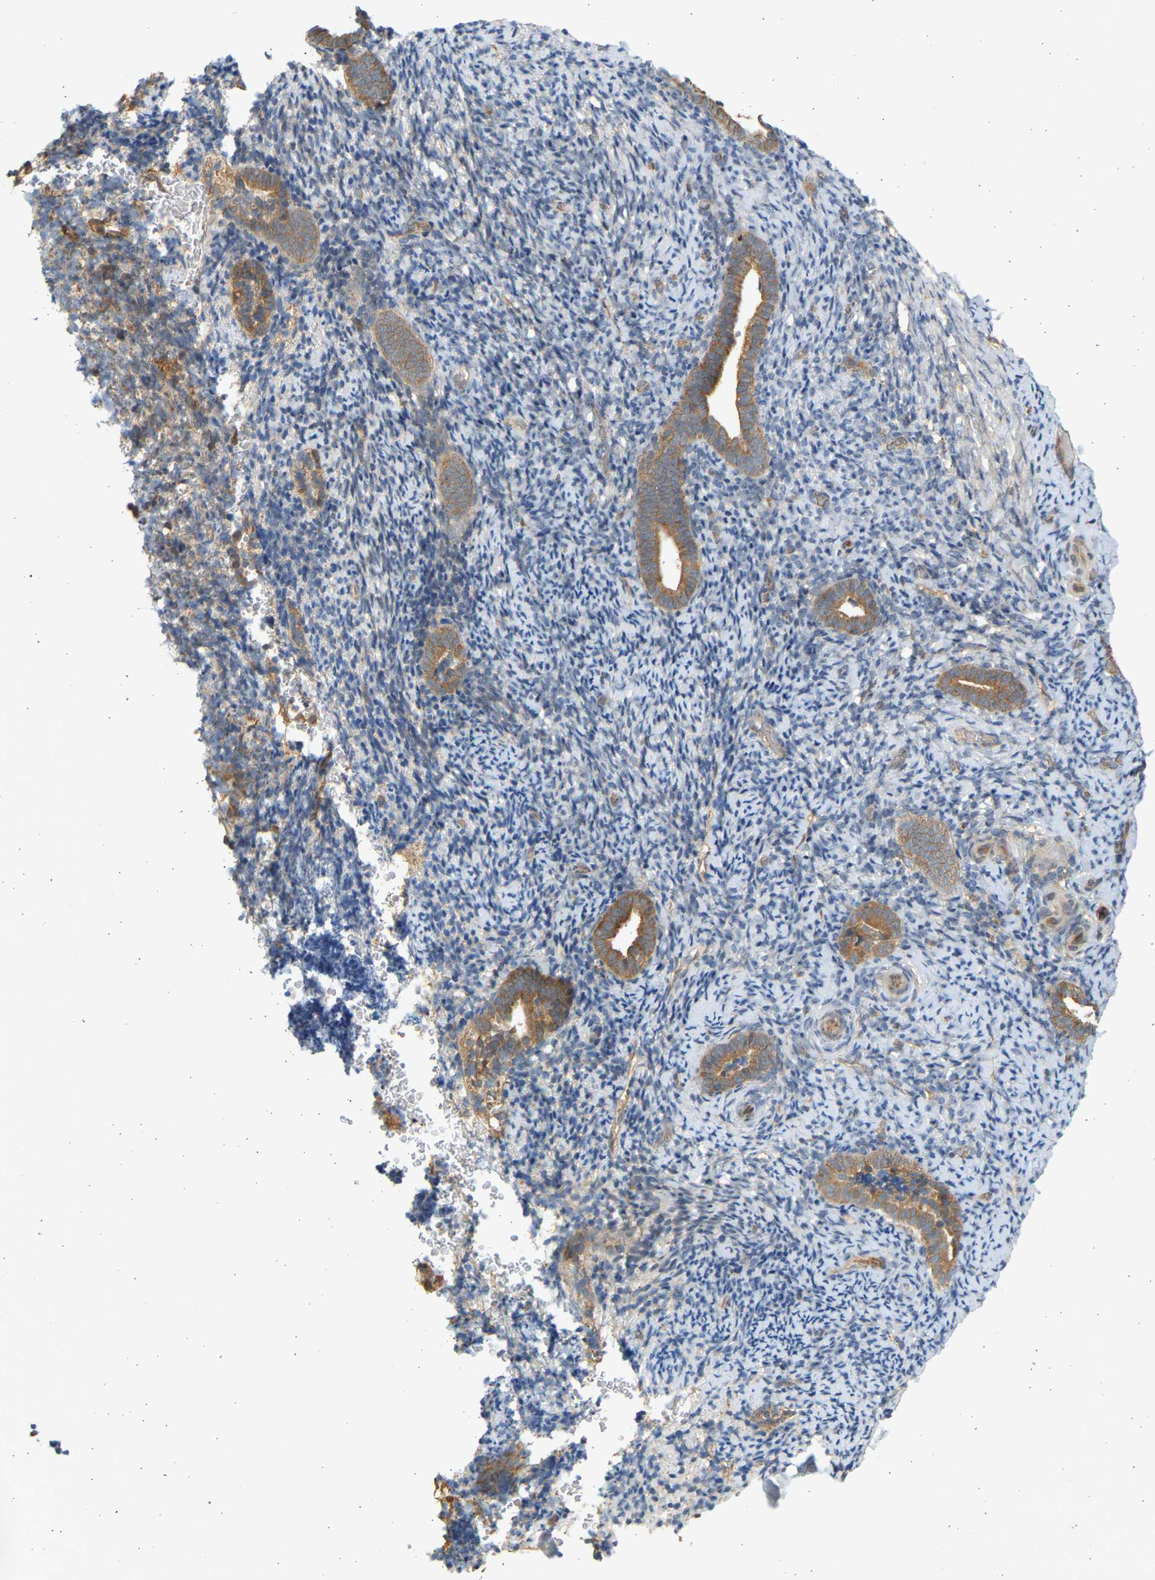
{"staining": {"intensity": "moderate", "quantity": "<25%", "location": "cytoplasmic/membranous"}, "tissue": "endometrium", "cell_type": "Cells in endometrial stroma", "image_type": "normal", "snomed": [{"axis": "morphology", "description": "Normal tissue, NOS"}, {"axis": "topography", "description": "Endometrium"}], "caption": "This is a micrograph of immunohistochemistry staining of normal endometrium, which shows moderate positivity in the cytoplasmic/membranous of cells in endometrial stroma.", "gene": "B4GALT6", "patient": {"sex": "female", "age": 51}}